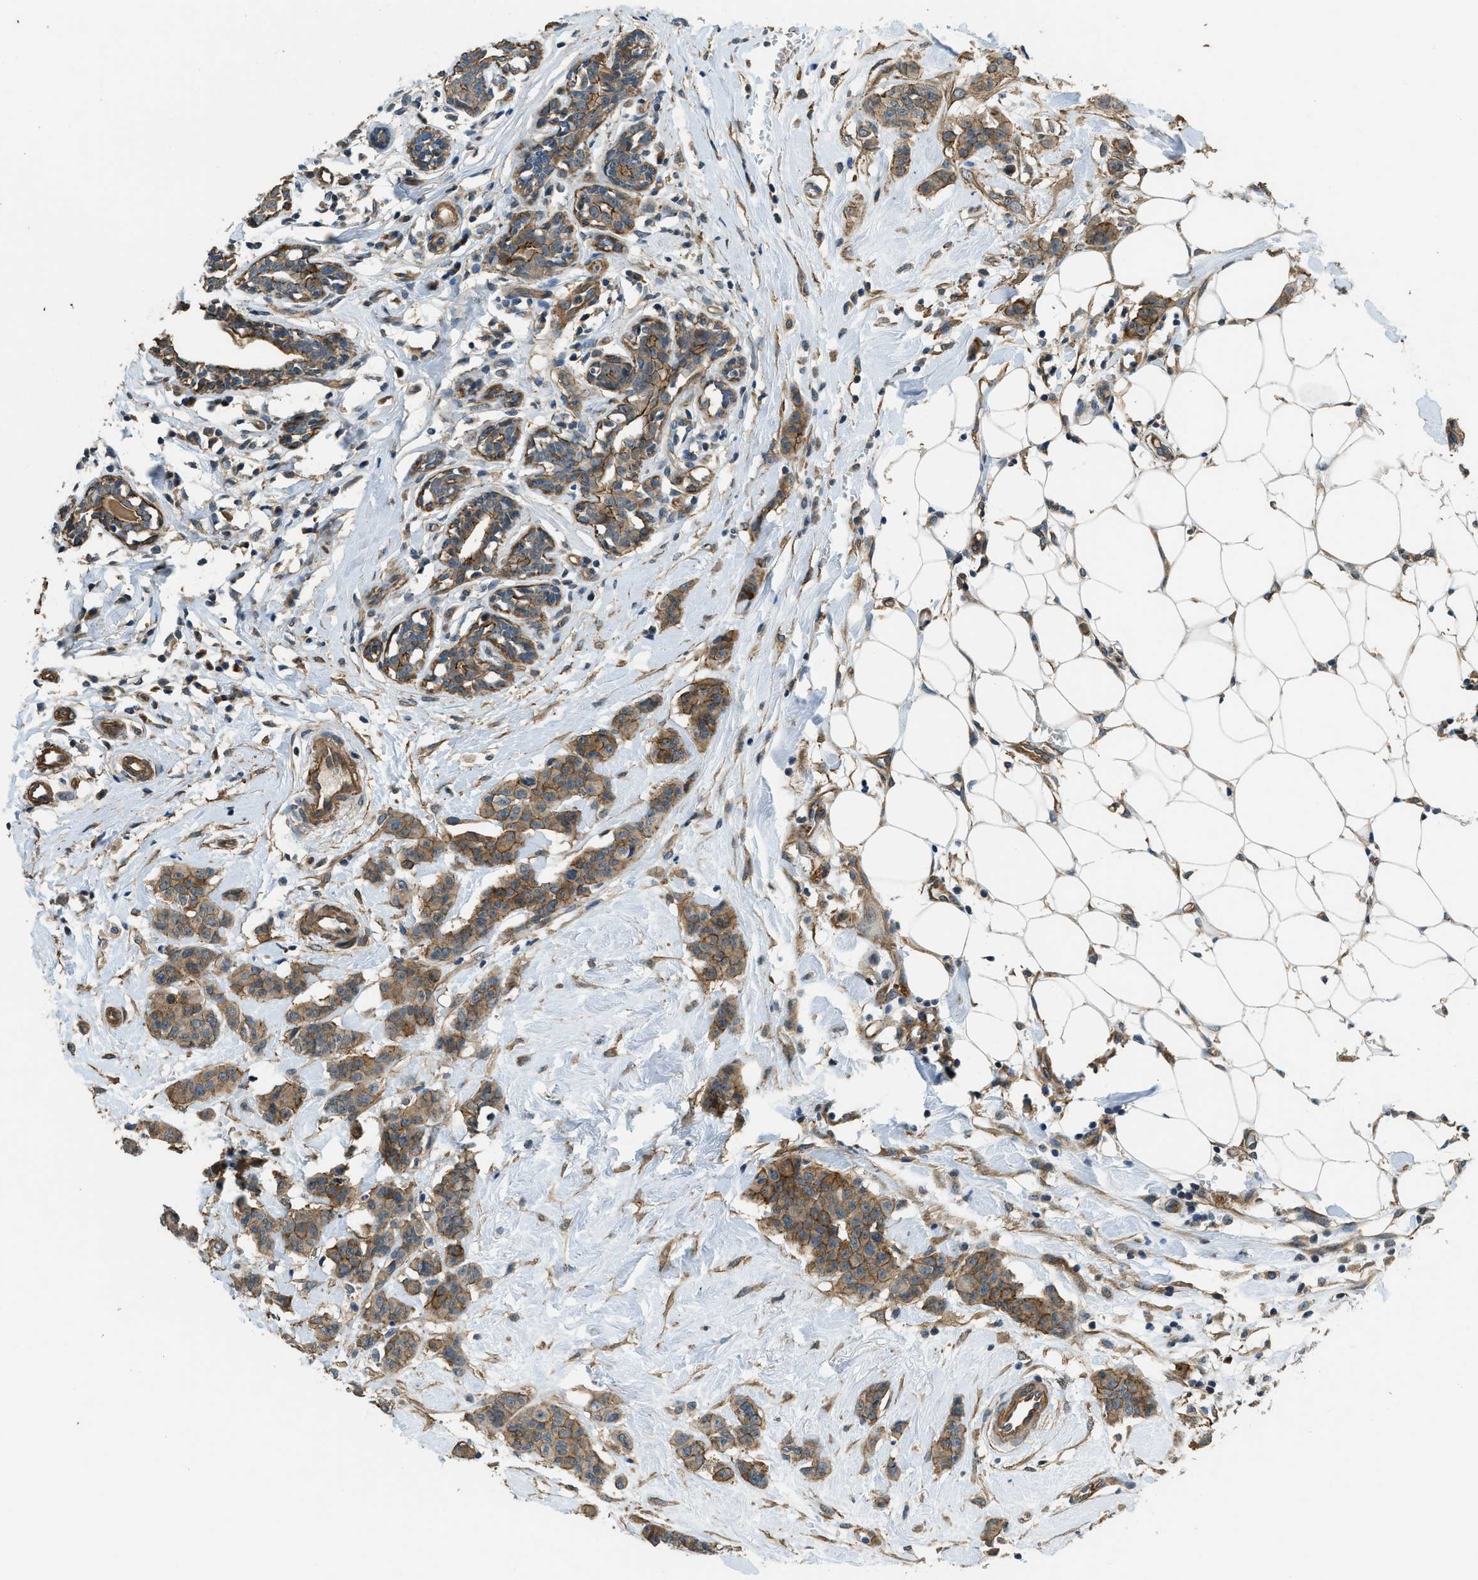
{"staining": {"intensity": "moderate", "quantity": ">75%", "location": "cytoplasmic/membranous"}, "tissue": "breast cancer", "cell_type": "Tumor cells", "image_type": "cancer", "snomed": [{"axis": "morphology", "description": "Normal tissue, NOS"}, {"axis": "morphology", "description": "Duct carcinoma"}, {"axis": "topography", "description": "Breast"}], "caption": "Human infiltrating ductal carcinoma (breast) stained with a brown dye demonstrates moderate cytoplasmic/membranous positive expression in approximately >75% of tumor cells.", "gene": "CGN", "patient": {"sex": "female", "age": 40}}